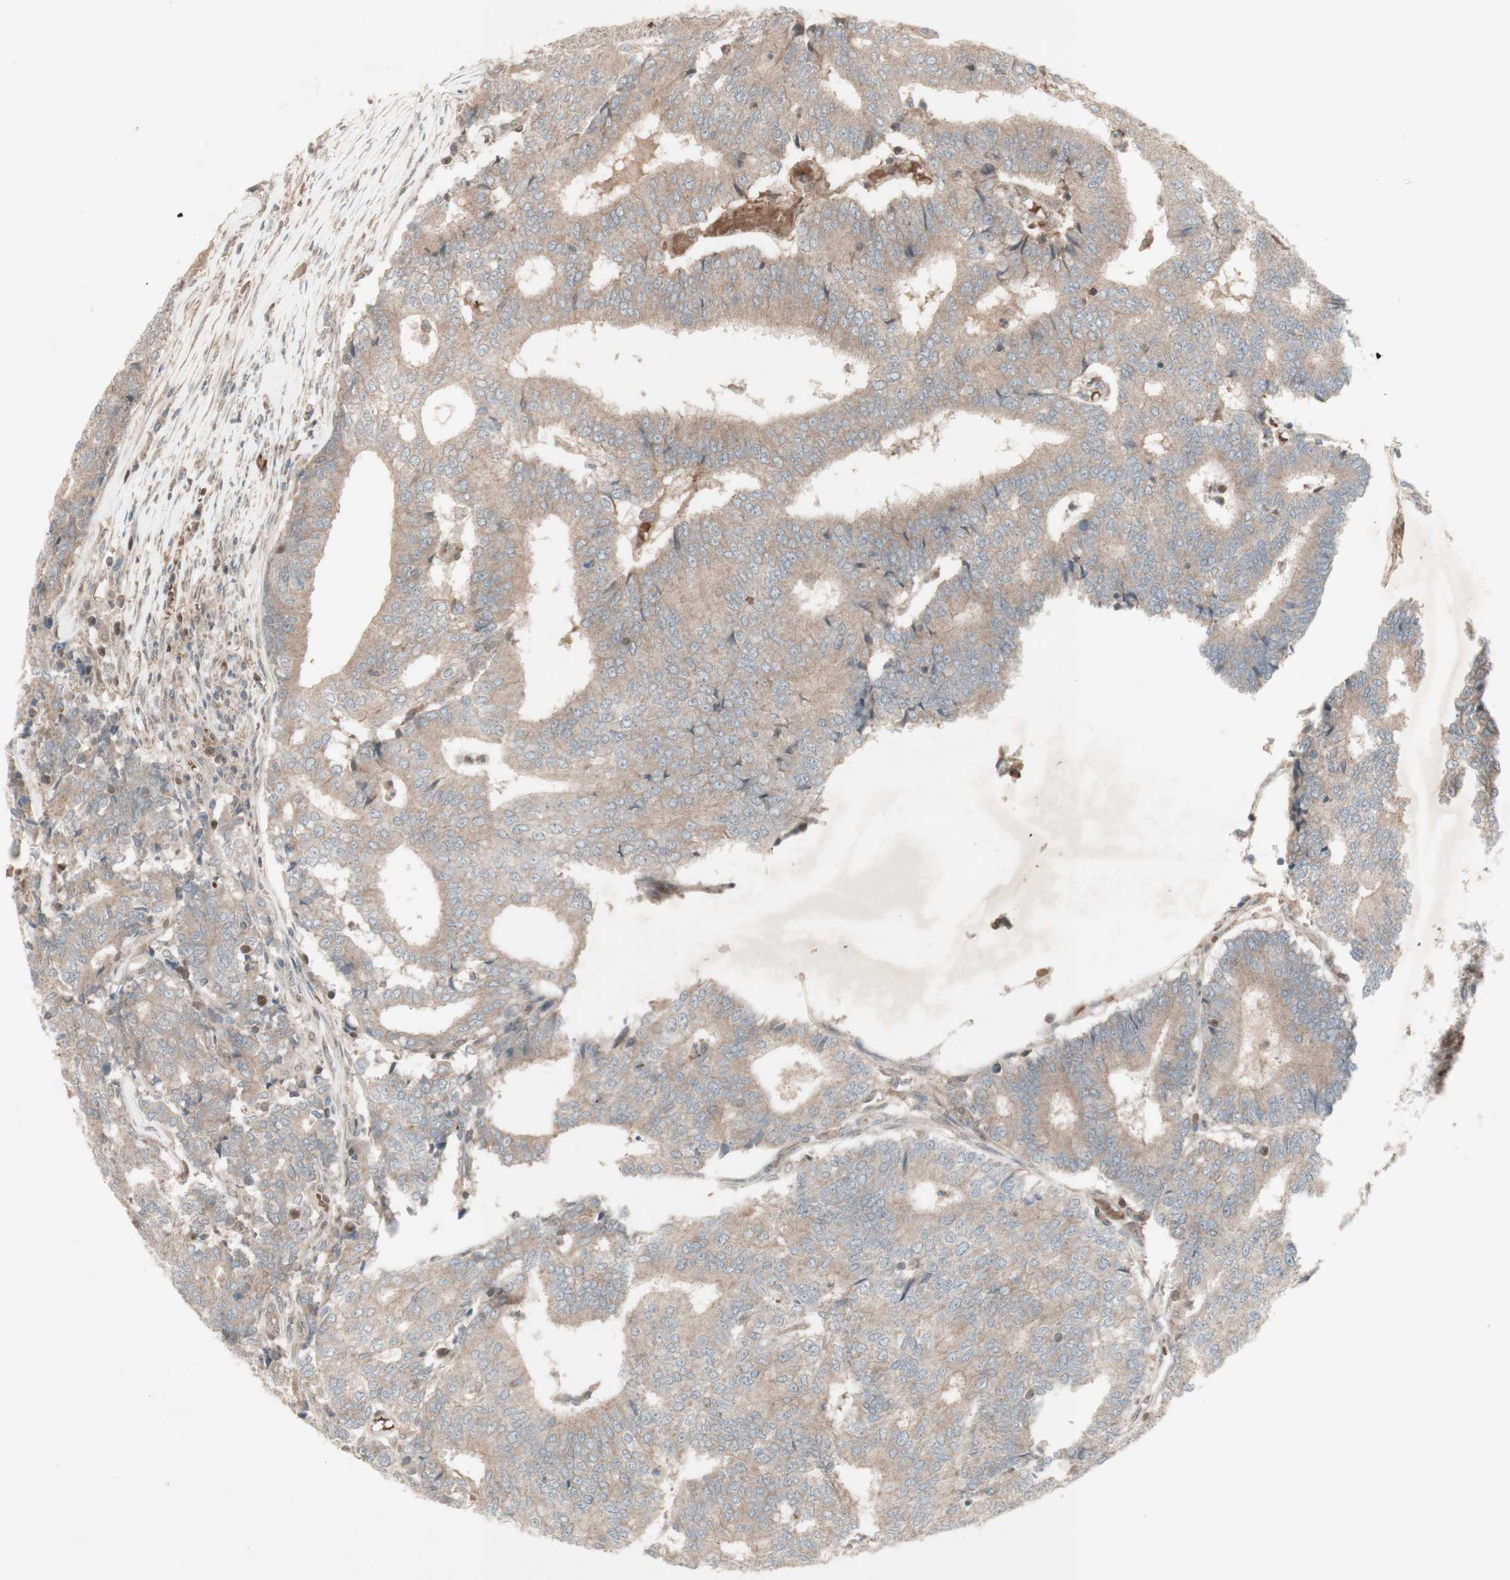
{"staining": {"intensity": "negative", "quantity": "none", "location": "none"}, "tissue": "prostate cancer", "cell_type": "Tumor cells", "image_type": "cancer", "snomed": [{"axis": "morphology", "description": "Normal tissue, NOS"}, {"axis": "morphology", "description": "Adenocarcinoma, High grade"}, {"axis": "topography", "description": "Prostate"}, {"axis": "topography", "description": "Seminal veicle"}], "caption": "This image is of prostate cancer (high-grade adenocarcinoma) stained with IHC to label a protein in brown with the nuclei are counter-stained blue. There is no staining in tumor cells.", "gene": "MSH6", "patient": {"sex": "male", "age": 55}}